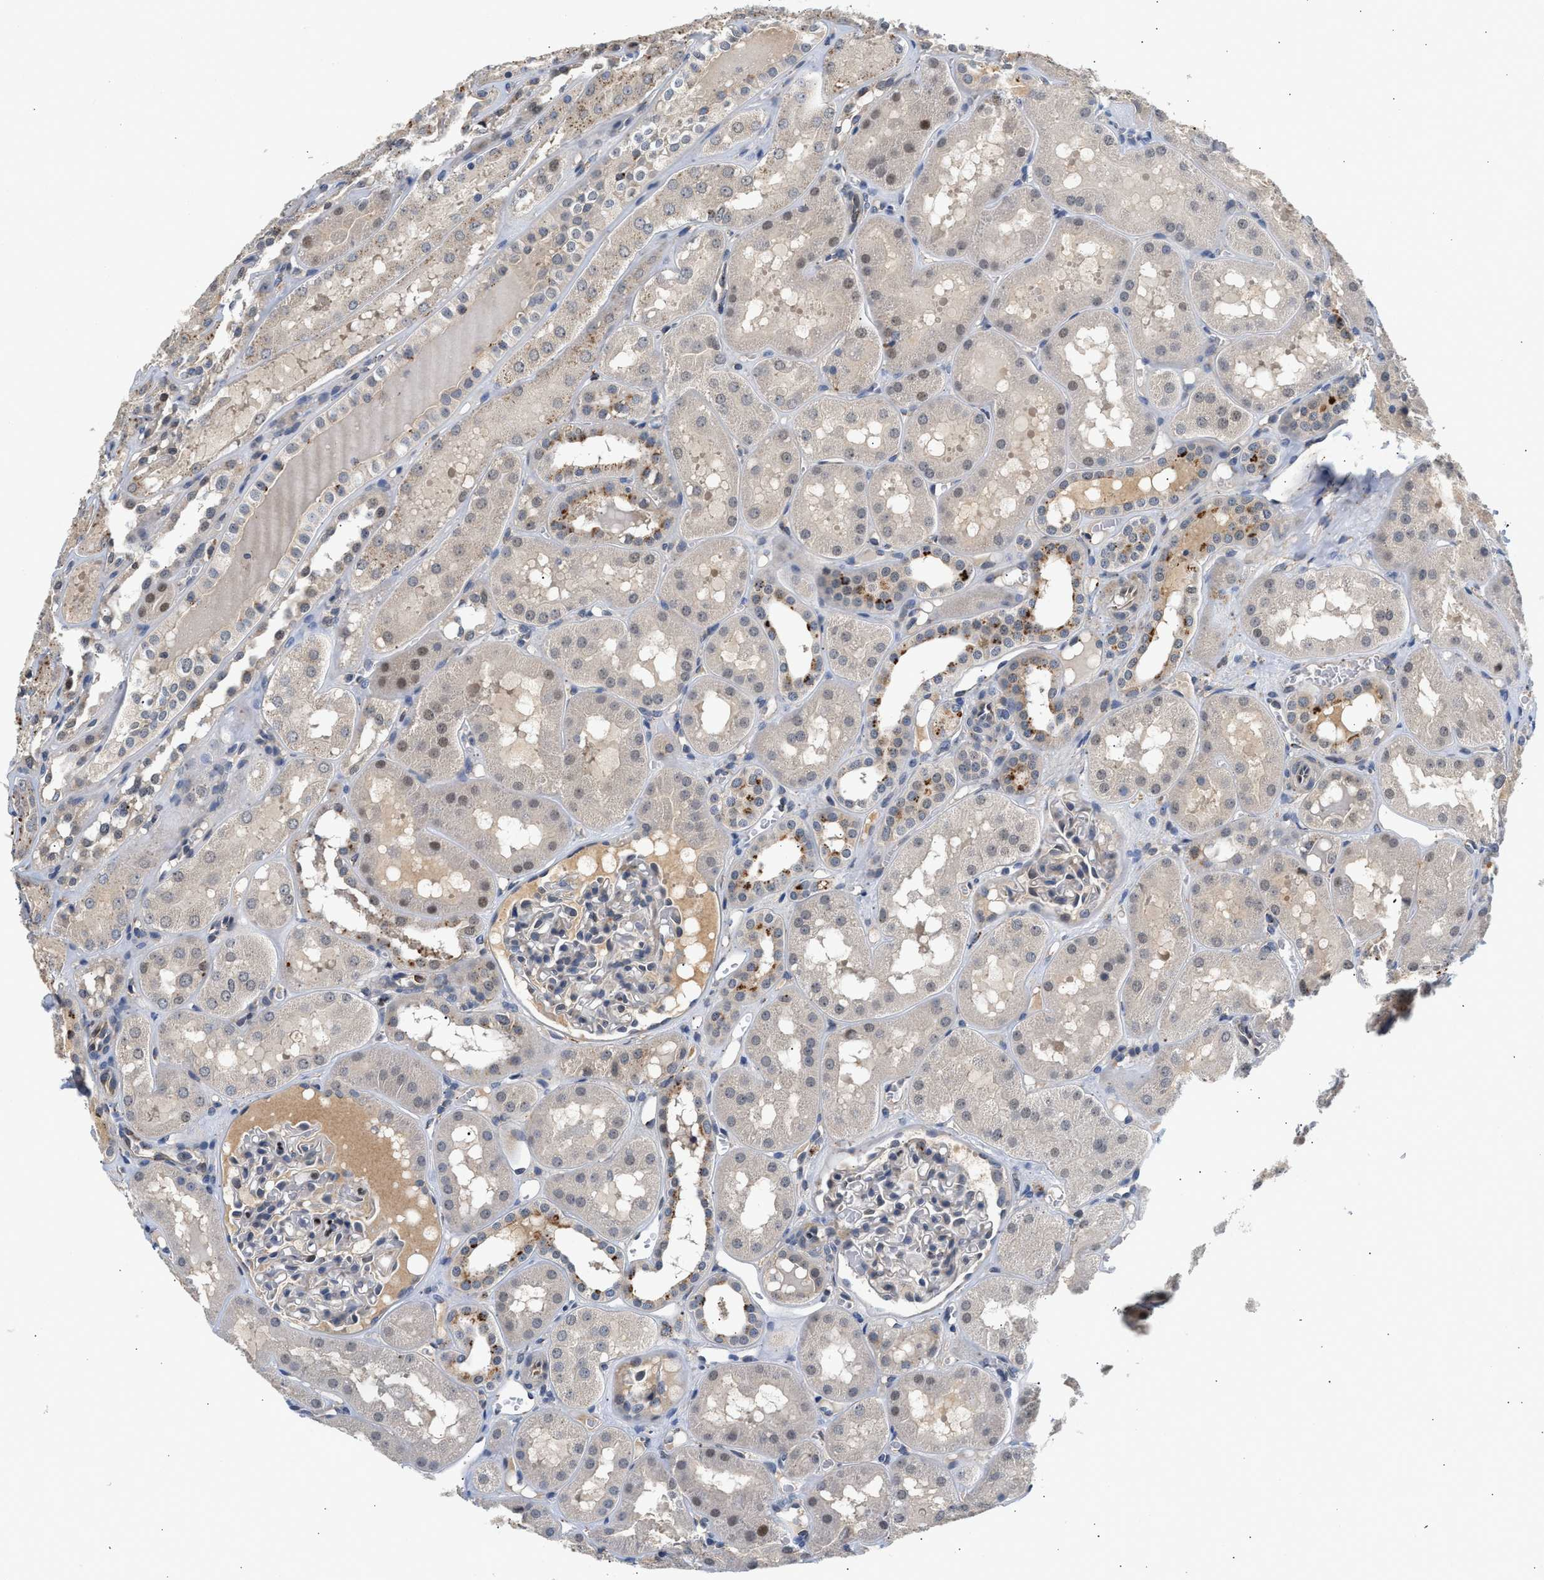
{"staining": {"intensity": "negative", "quantity": "none", "location": "none"}, "tissue": "kidney", "cell_type": "Cells in glomeruli", "image_type": "normal", "snomed": [{"axis": "morphology", "description": "Normal tissue, NOS"}, {"axis": "topography", "description": "Kidney"}, {"axis": "topography", "description": "Urinary bladder"}], "caption": "Micrograph shows no protein expression in cells in glomeruli of normal kidney.", "gene": "PPM1L", "patient": {"sex": "male", "age": 16}}